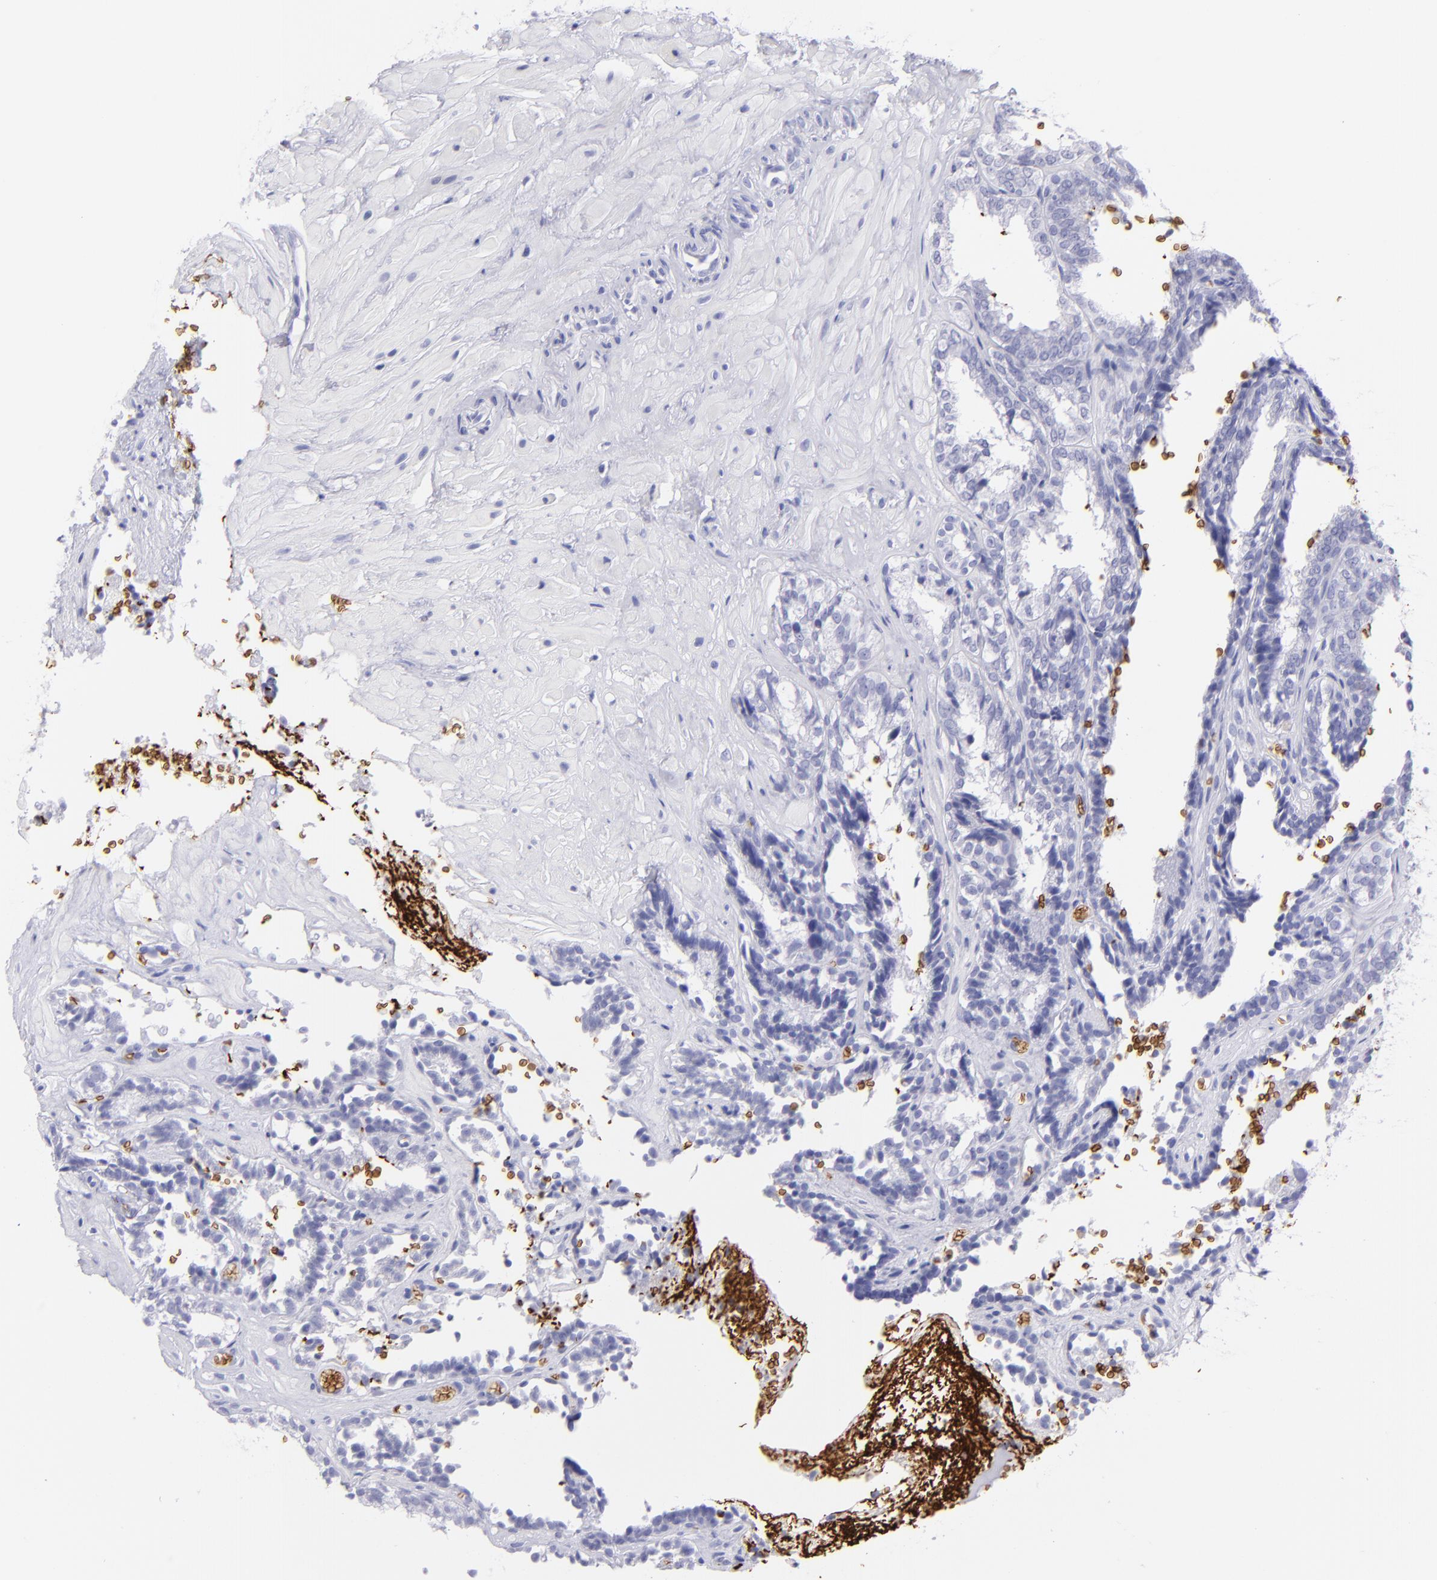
{"staining": {"intensity": "negative", "quantity": "none", "location": "none"}, "tissue": "seminal vesicle", "cell_type": "Glandular cells", "image_type": "normal", "snomed": [{"axis": "morphology", "description": "Normal tissue, NOS"}, {"axis": "topography", "description": "Seminal veicle"}], "caption": "Glandular cells are negative for brown protein staining in normal seminal vesicle. (DAB IHC, high magnification).", "gene": "GYPA", "patient": {"sex": "male", "age": 26}}